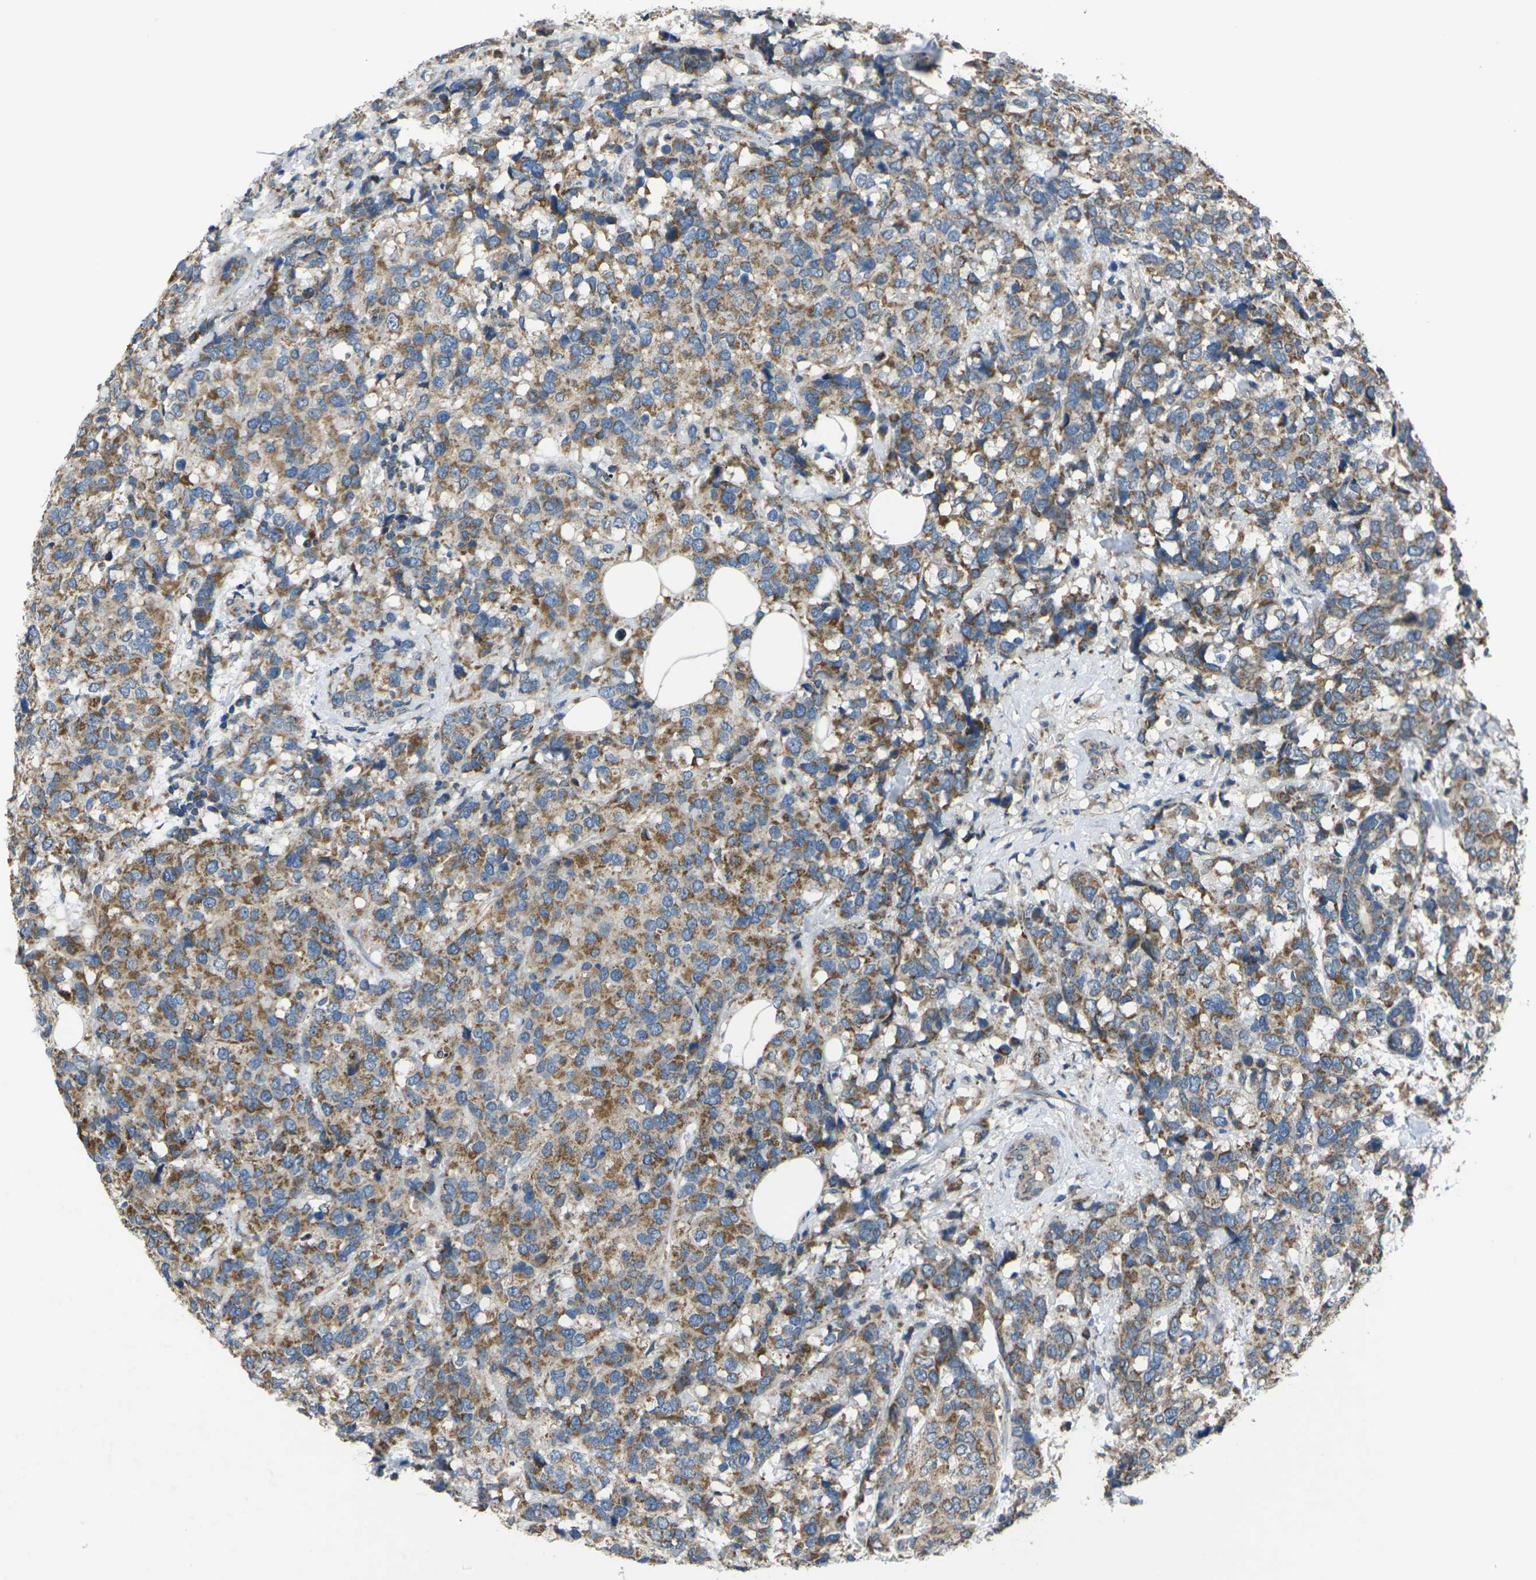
{"staining": {"intensity": "moderate", "quantity": ">75%", "location": "cytoplasmic/membranous"}, "tissue": "breast cancer", "cell_type": "Tumor cells", "image_type": "cancer", "snomed": [{"axis": "morphology", "description": "Lobular carcinoma"}, {"axis": "topography", "description": "Breast"}], "caption": "Lobular carcinoma (breast) stained with a brown dye shows moderate cytoplasmic/membranous positive positivity in approximately >75% of tumor cells.", "gene": "TMEM120B", "patient": {"sex": "female", "age": 59}}